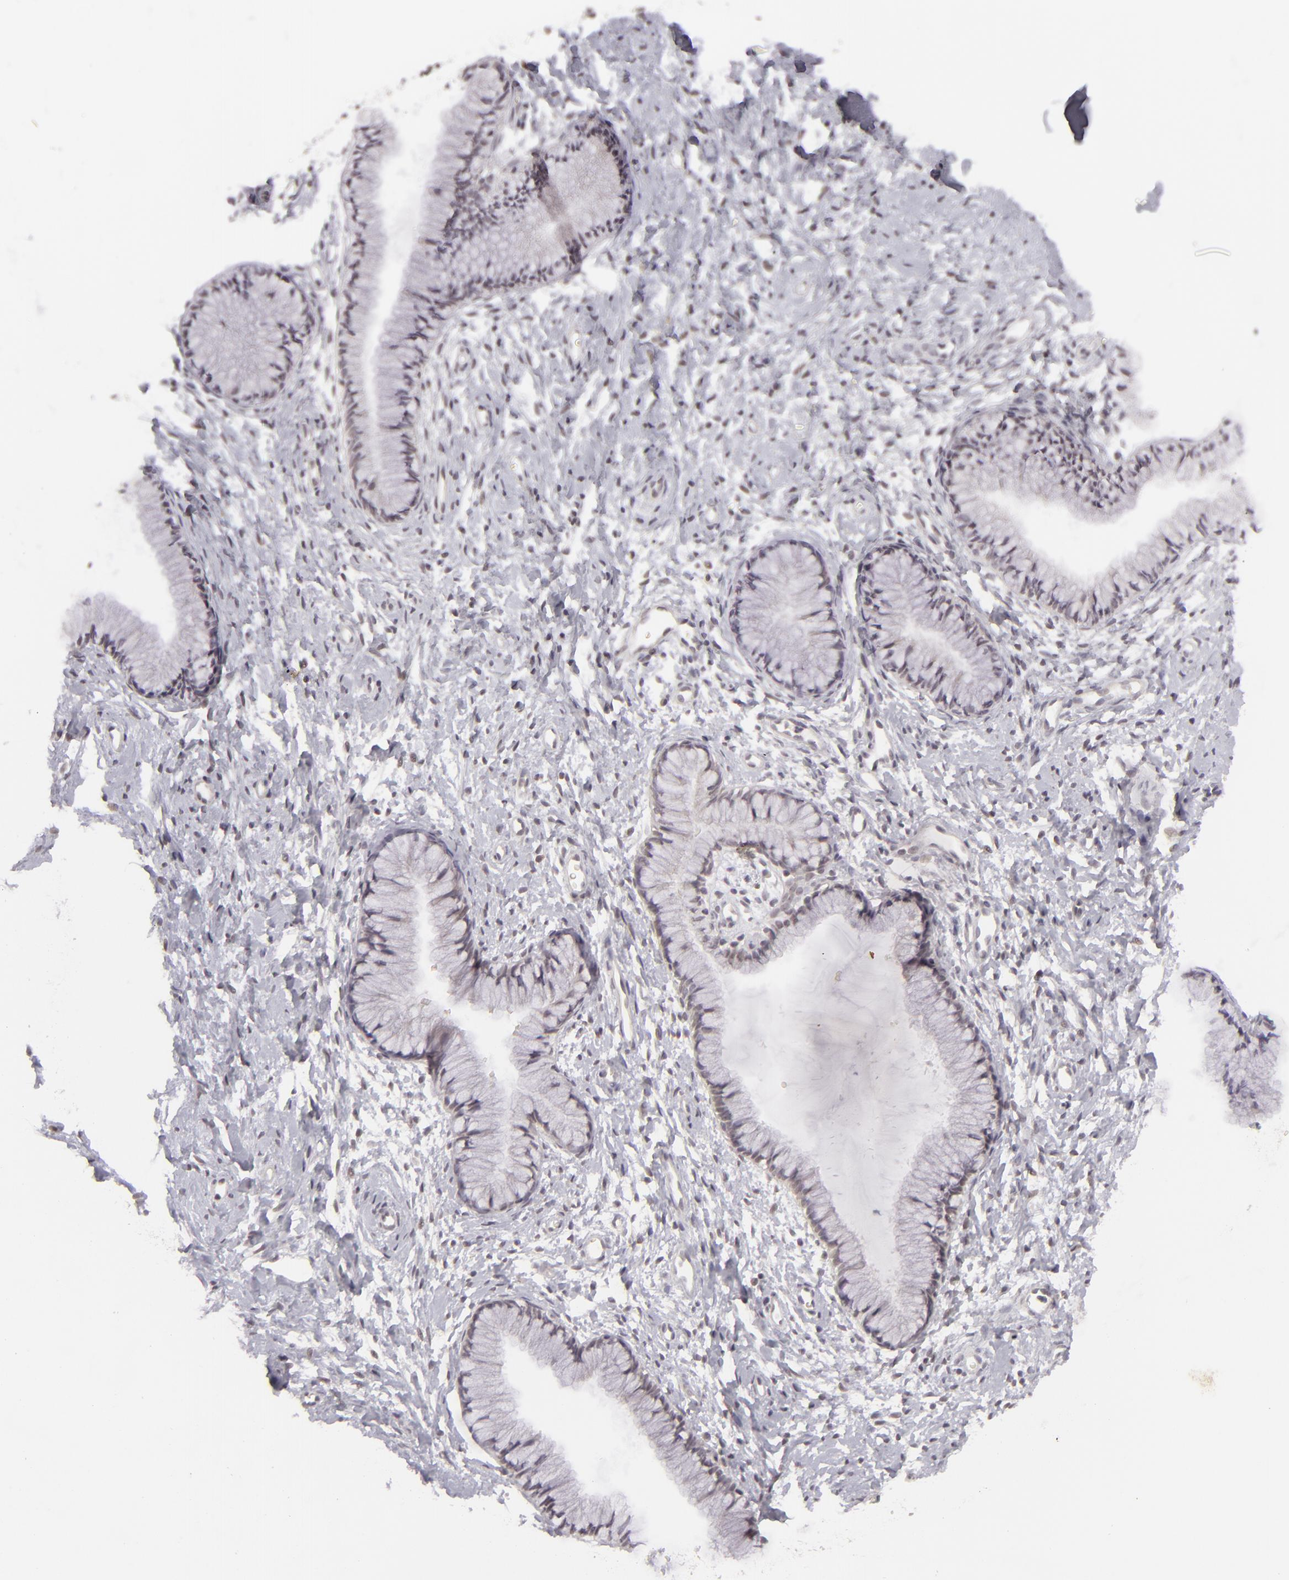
{"staining": {"intensity": "negative", "quantity": "none", "location": "none"}, "tissue": "cervix", "cell_type": "Glandular cells", "image_type": "normal", "snomed": [{"axis": "morphology", "description": "Normal tissue, NOS"}, {"axis": "topography", "description": "Cervix"}], "caption": "This is an immunohistochemistry histopathology image of unremarkable cervix. There is no positivity in glandular cells.", "gene": "DLG3", "patient": {"sex": "female", "age": 46}}